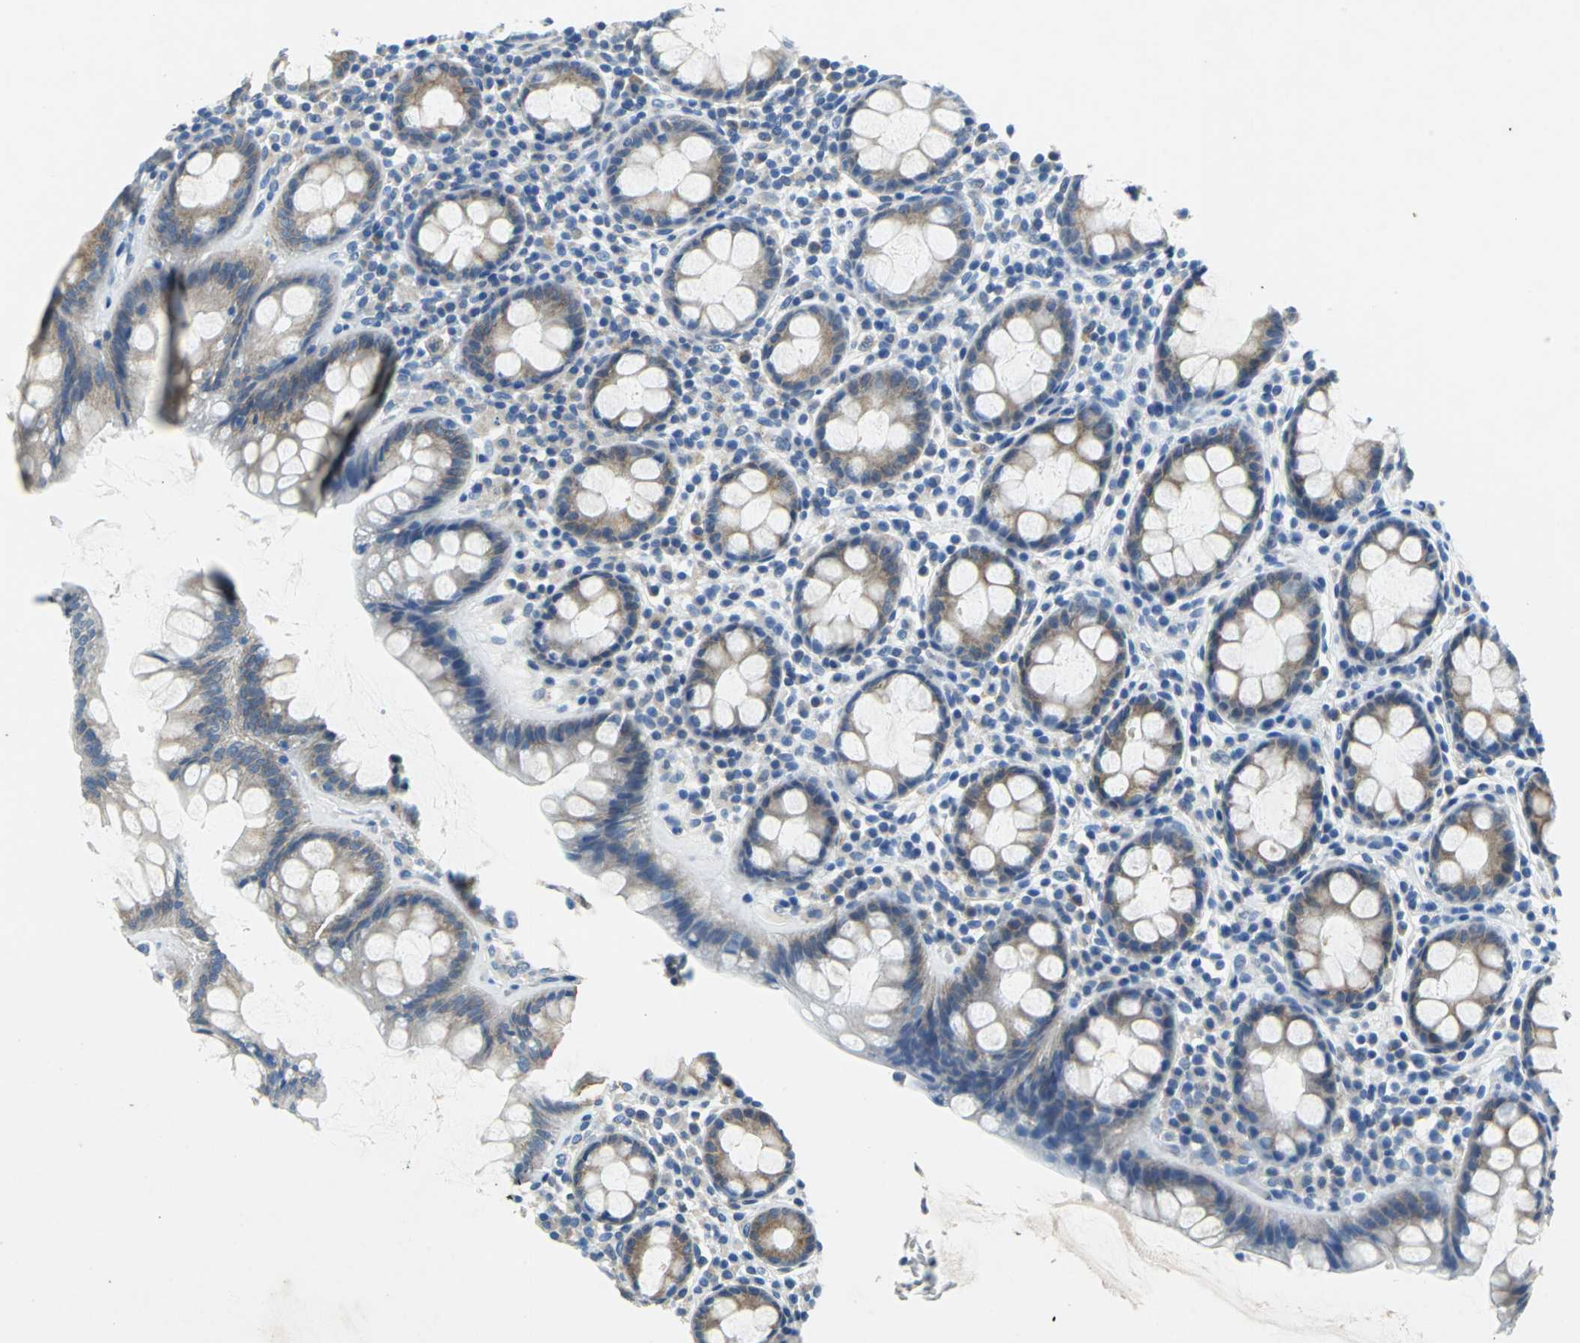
{"staining": {"intensity": "weak", "quantity": ">75%", "location": "cytoplasmic/membranous"}, "tissue": "rectum", "cell_type": "Glandular cells", "image_type": "normal", "snomed": [{"axis": "morphology", "description": "Normal tissue, NOS"}, {"axis": "topography", "description": "Rectum"}], "caption": "Rectum stained with a brown dye demonstrates weak cytoplasmic/membranous positive staining in approximately >75% of glandular cells.", "gene": "TEX264", "patient": {"sex": "male", "age": 92}}